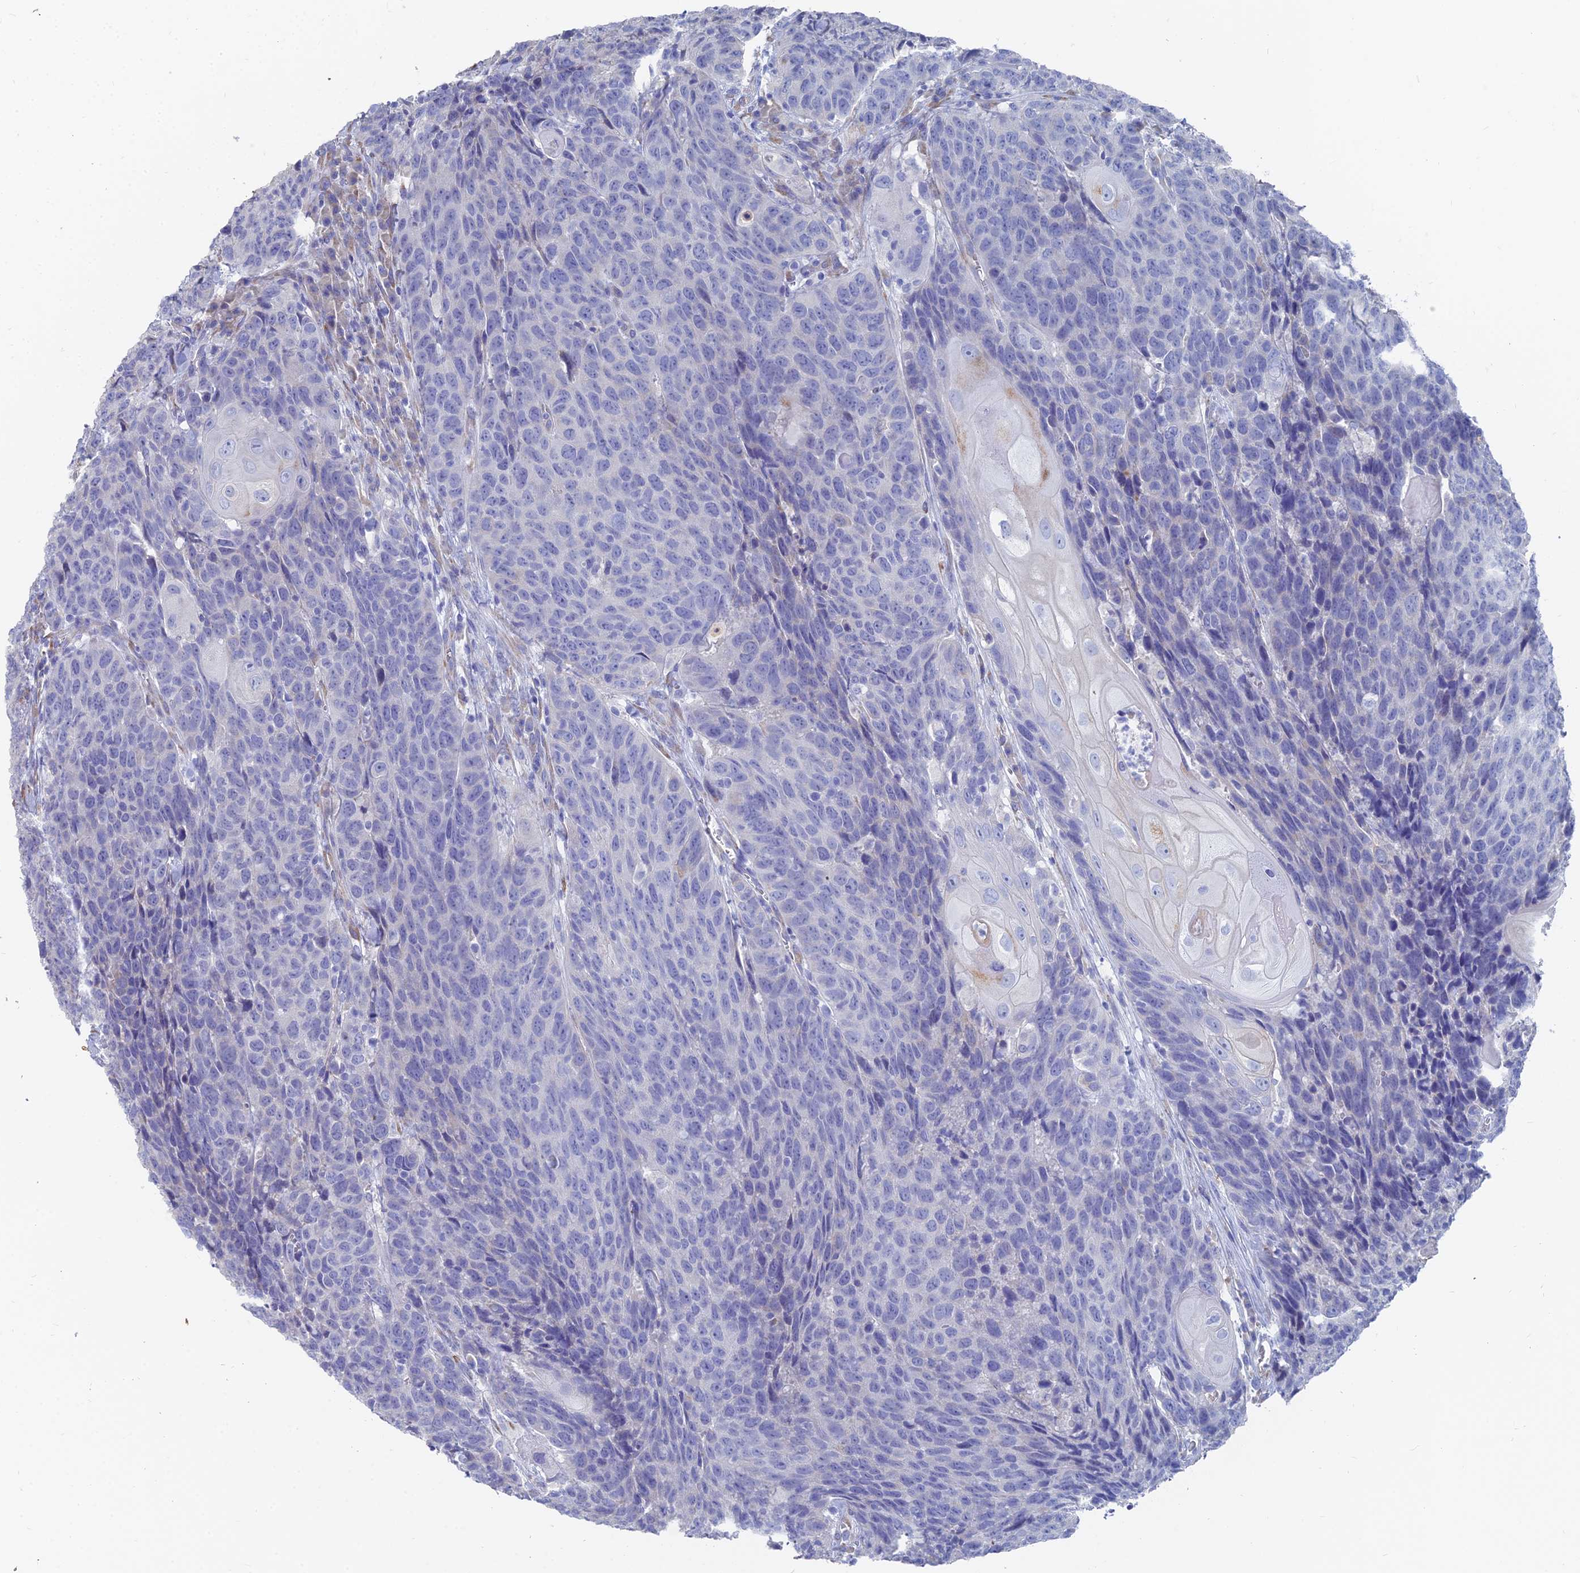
{"staining": {"intensity": "negative", "quantity": "none", "location": "none"}, "tissue": "head and neck cancer", "cell_type": "Tumor cells", "image_type": "cancer", "snomed": [{"axis": "morphology", "description": "Squamous cell carcinoma, NOS"}, {"axis": "topography", "description": "Head-Neck"}], "caption": "Immunohistochemical staining of human head and neck cancer demonstrates no significant expression in tumor cells.", "gene": "TNNT3", "patient": {"sex": "male", "age": 66}}